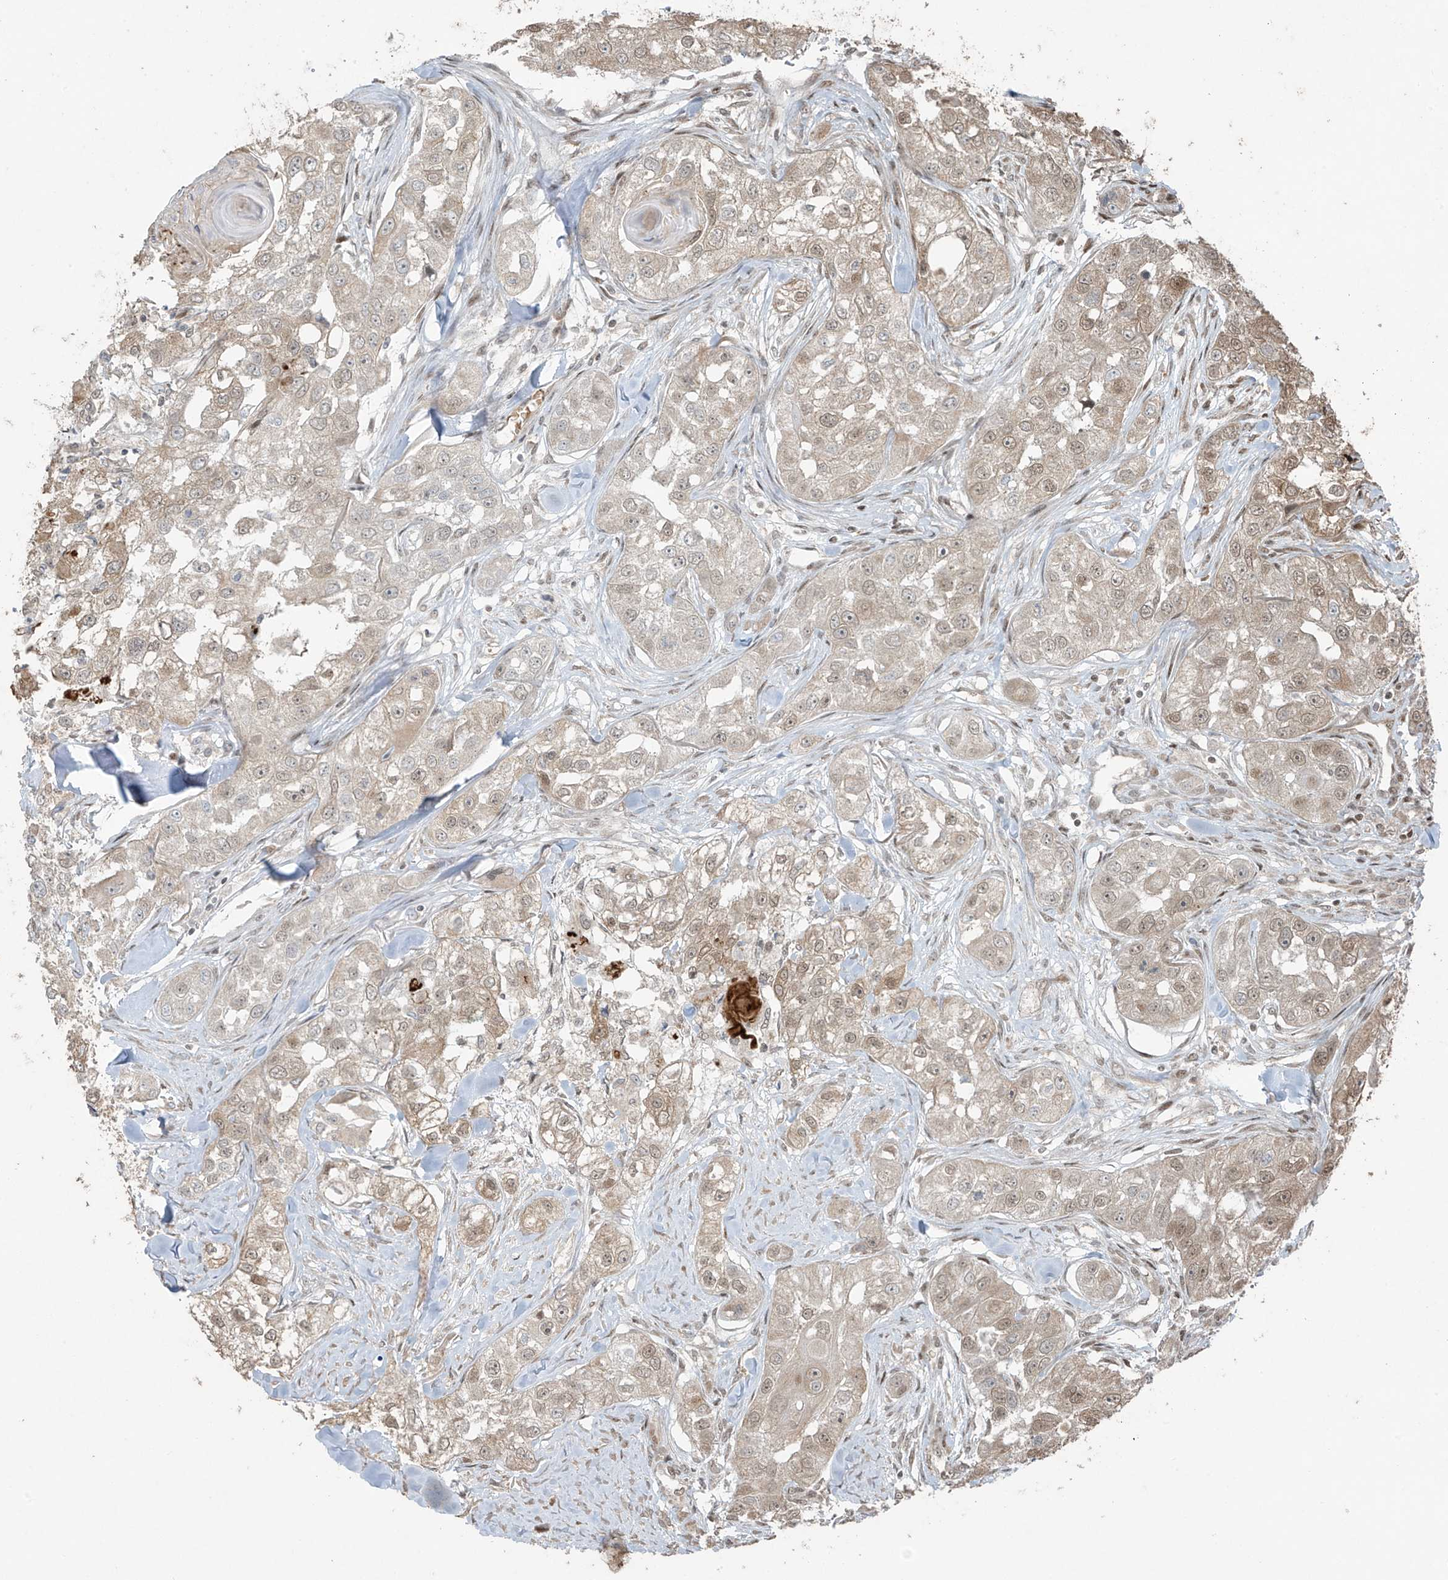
{"staining": {"intensity": "weak", "quantity": "<25%", "location": "cytoplasmic/membranous,nuclear"}, "tissue": "head and neck cancer", "cell_type": "Tumor cells", "image_type": "cancer", "snomed": [{"axis": "morphology", "description": "Normal tissue, NOS"}, {"axis": "morphology", "description": "Squamous cell carcinoma, NOS"}, {"axis": "topography", "description": "Skeletal muscle"}, {"axis": "topography", "description": "Head-Neck"}], "caption": "Tumor cells show no significant expression in head and neck cancer (squamous cell carcinoma).", "gene": "TTC22", "patient": {"sex": "male", "age": 51}}